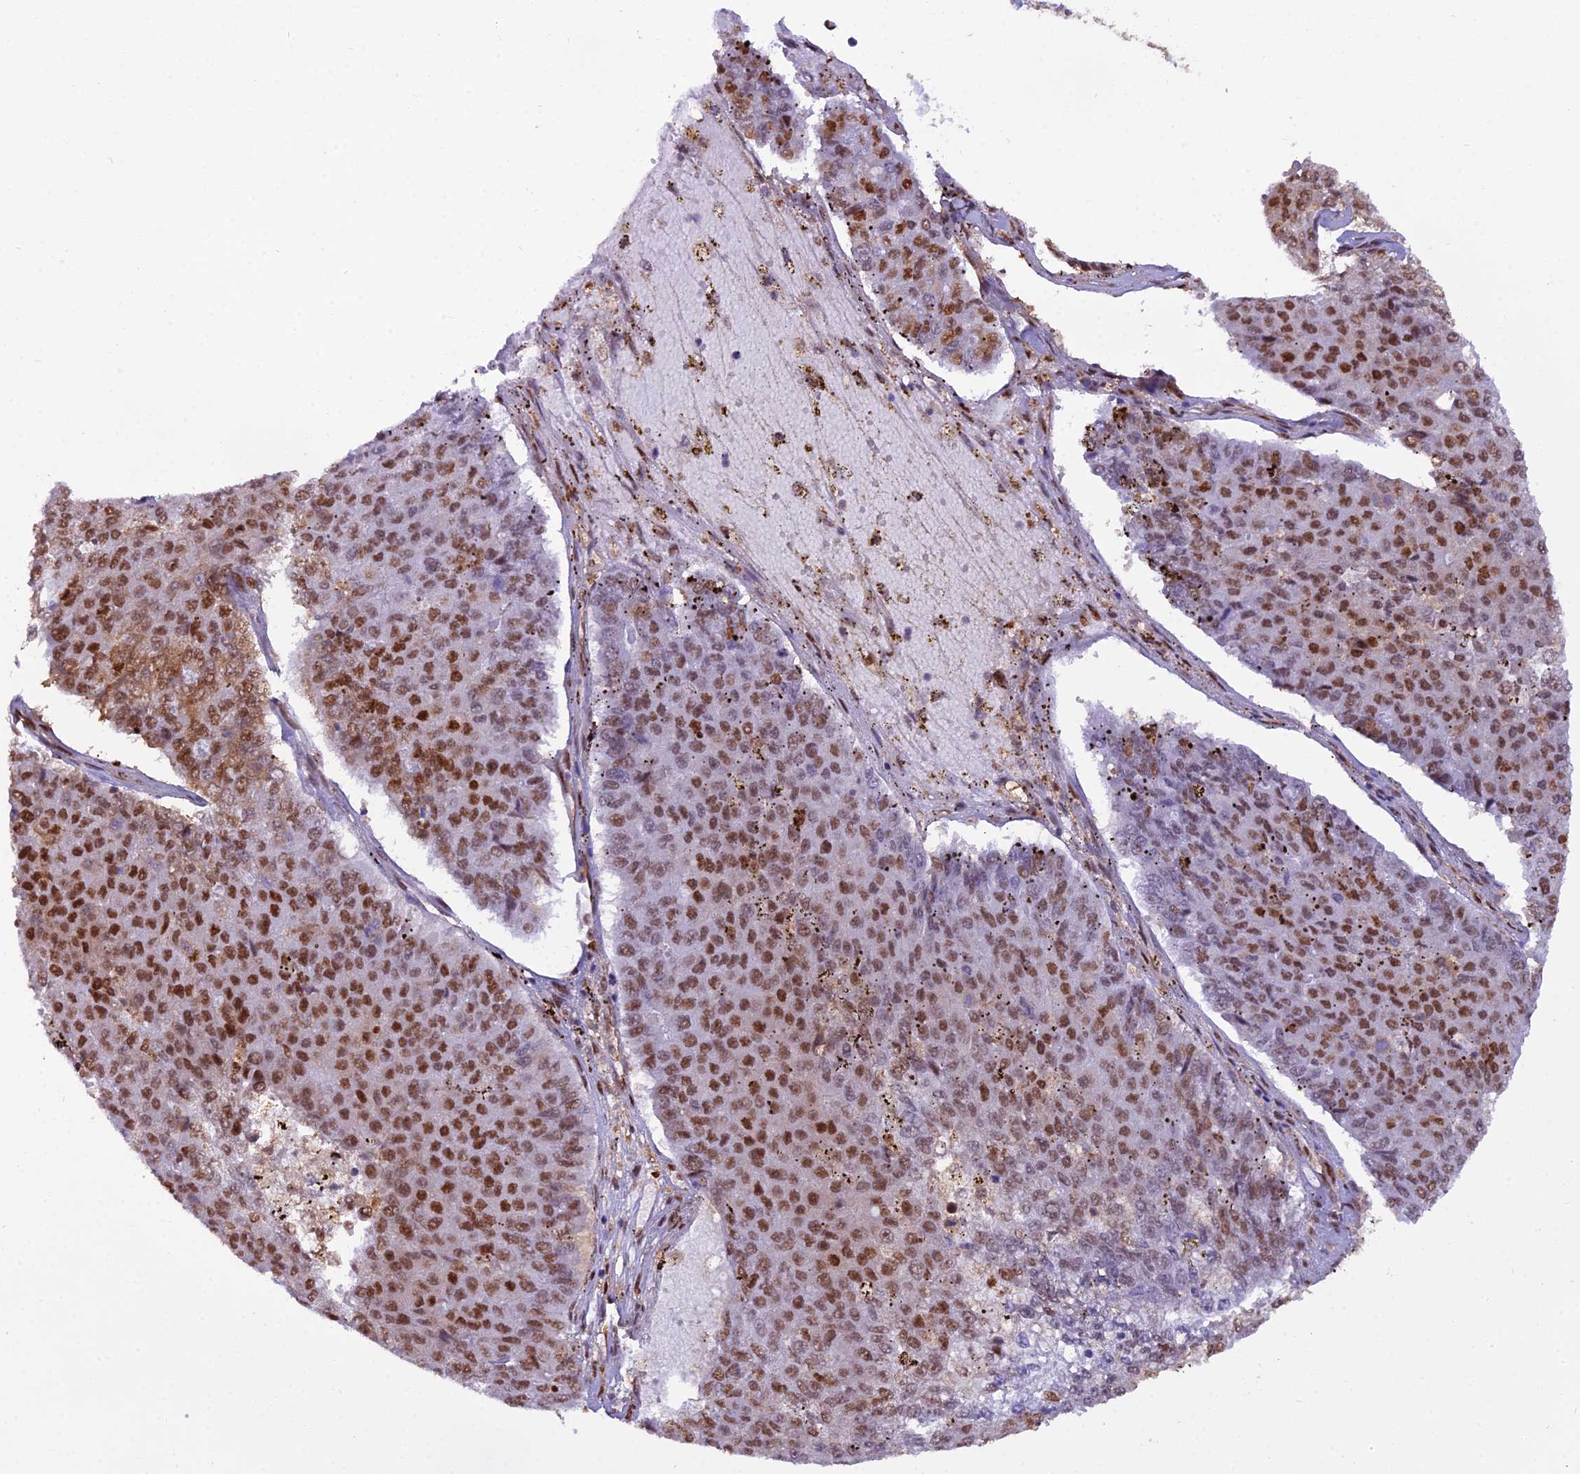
{"staining": {"intensity": "moderate", "quantity": ">75%", "location": "nuclear"}, "tissue": "pancreatic cancer", "cell_type": "Tumor cells", "image_type": "cancer", "snomed": [{"axis": "morphology", "description": "Adenocarcinoma, NOS"}, {"axis": "topography", "description": "Pancreas"}], "caption": "Tumor cells reveal medium levels of moderate nuclear positivity in about >75% of cells in human pancreatic cancer. The staining was performed using DAB (3,3'-diaminobenzidine), with brown indicating positive protein expression. Nuclei are stained blue with hematoxylin.", "gene": "NPEPL1", "patient": {"sex": "male", "age": 50}}